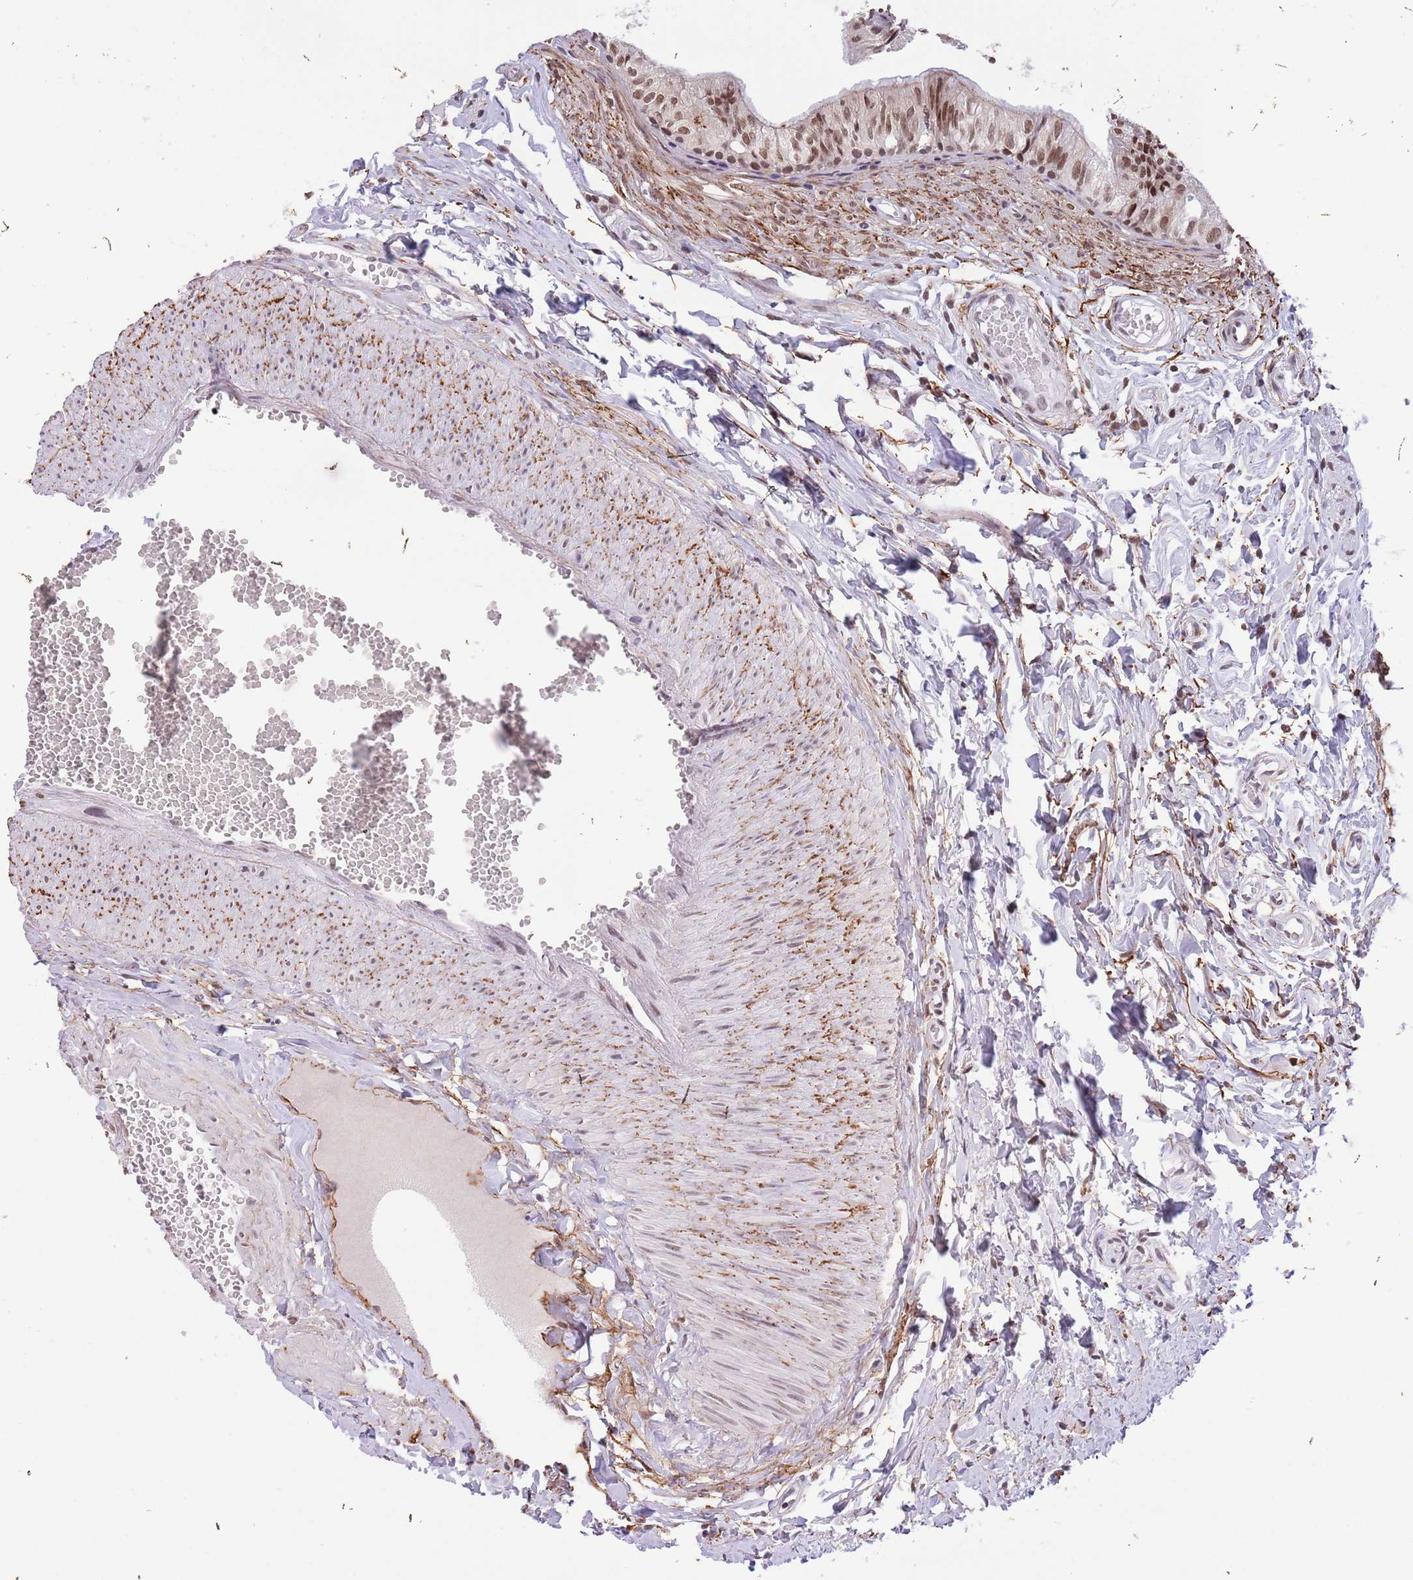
{"staining": {"intensity": "moderate", "quantity": ">75%", "location": "nuclear"}, "tissue": "epididymis", "cell_type": "Glandular cells", "image_type": "normal", "snomed": [{"axis": "morphology", "description": "Normal tissue, NOS"}, {"axis": "topography", "description": "Epididymis"}], "caption": "Moderate nuclear staining is present in approximately >75% of glandular cells in benign epididymis.", "gene": "TRIM32", "patient": {"sex": "male", "age": 37}}